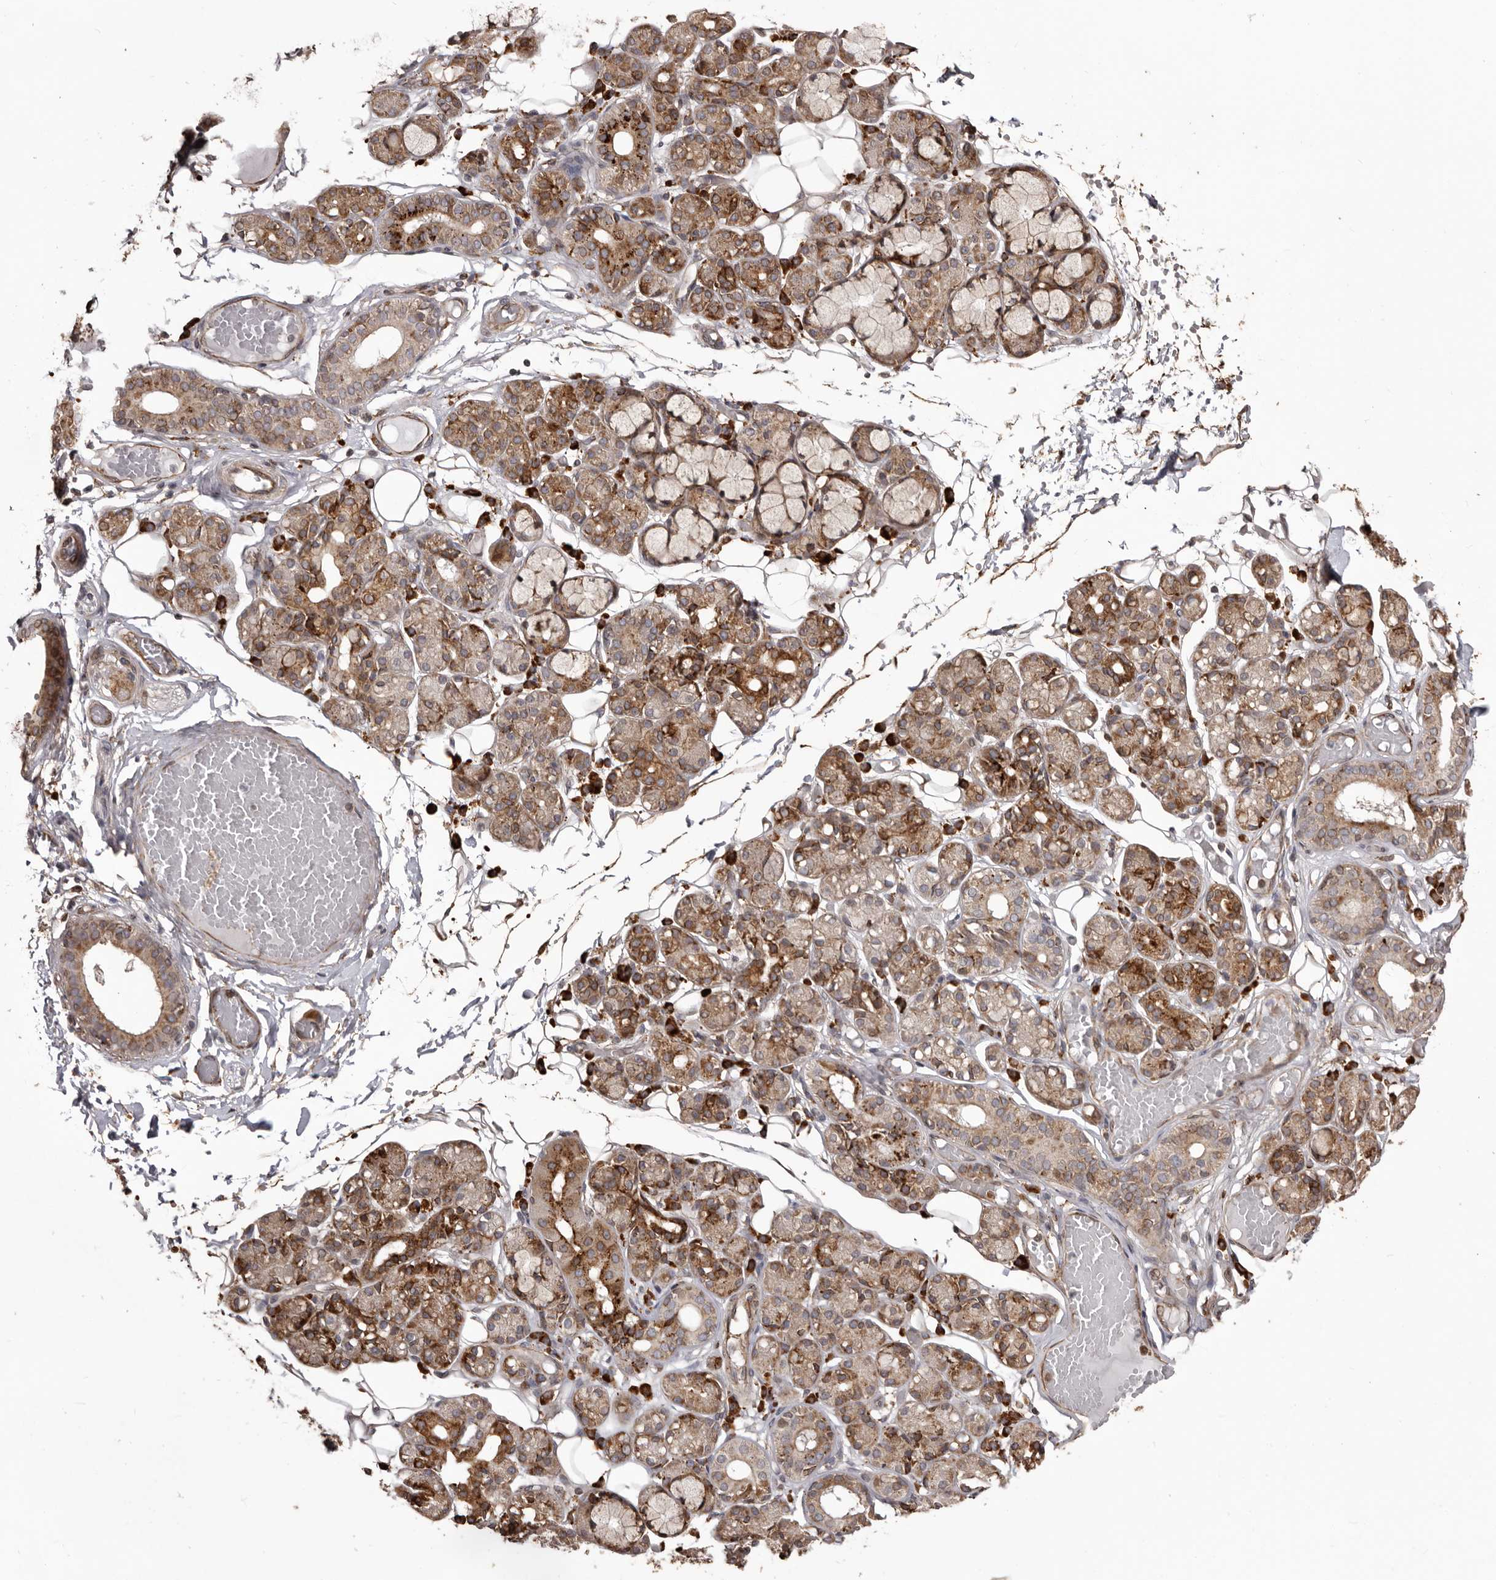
{"staining": {"intensity": "moderate", "quantity": "25%-75%", "location": "cytoplasmic/membranous"}, "tissue": "salivary gland", "cell_type": "Glandular cells", "image_type": "normal", "snomed": [{"axis": "morphology", "description": "Normal tissue, NOS"}, {"axis": "topography", "description": "Salivary gland"}], "caption": "About 25%-75% of glandular cells in unremarkable salivary gland exhibit moderate cytoplasmic/membranous protein positivity as visualized by brown immunohistochemical staining.", "gene": "NUP43", "patient": {"sex": "male", "age": 63}}